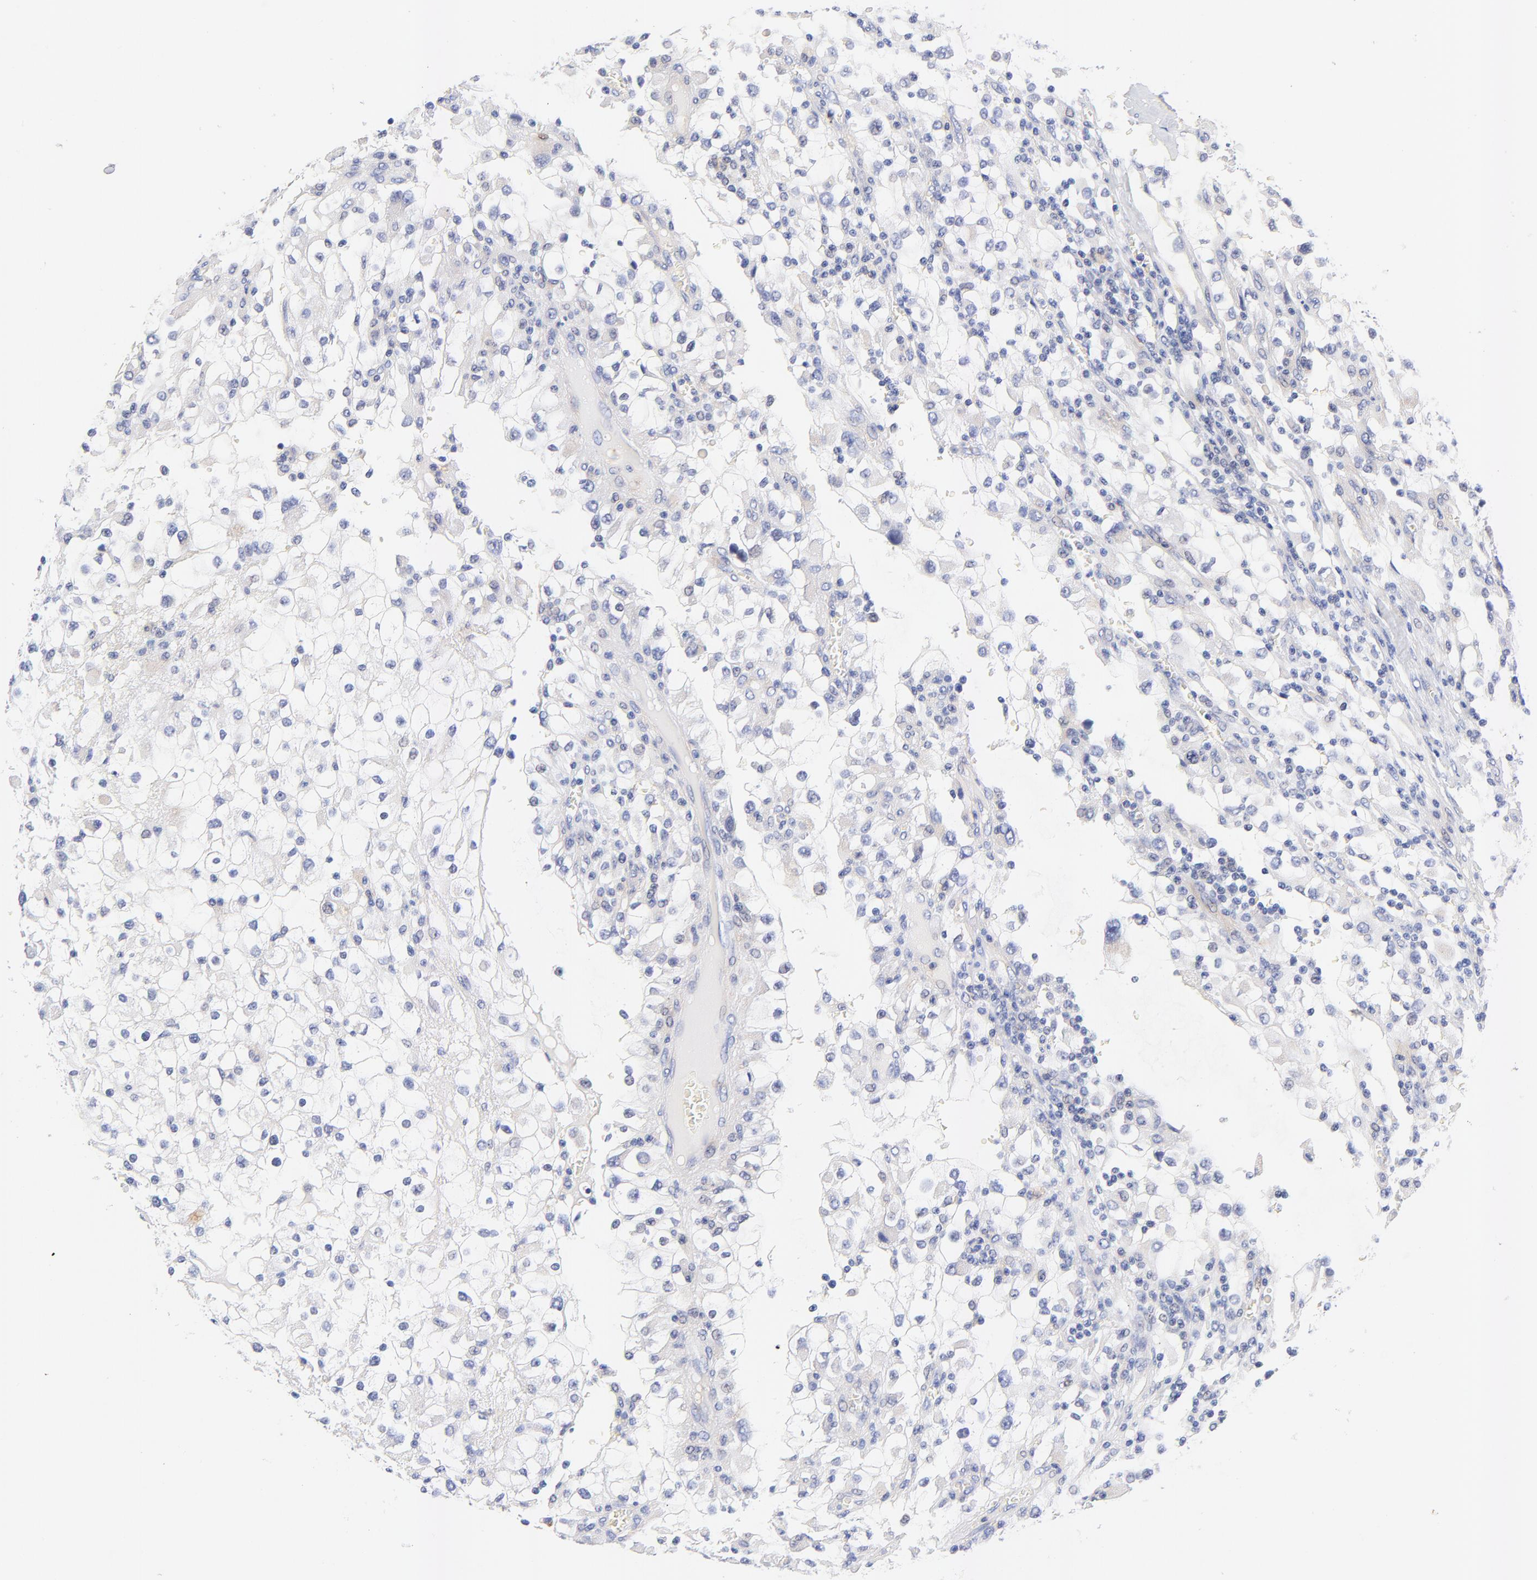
{"staining": {"intensity": "negative", "quantity": "none", "location": "none"}, "tissue": "renal cancer", "cell_type": "Tumor cells", "image_type": "cancer", "snomed": [{"axis": "morphology", "description": "Adenocarcinoma, NOS"}, {"axis": "topography", "description": "Kidney"}], "caption": "Protein analysis of renal cancer (adenocarcinoma) reveals no significant positivity in tumor cells.", "gene": "FAM117B", "patient": {"sex": "female", "age": 52}}